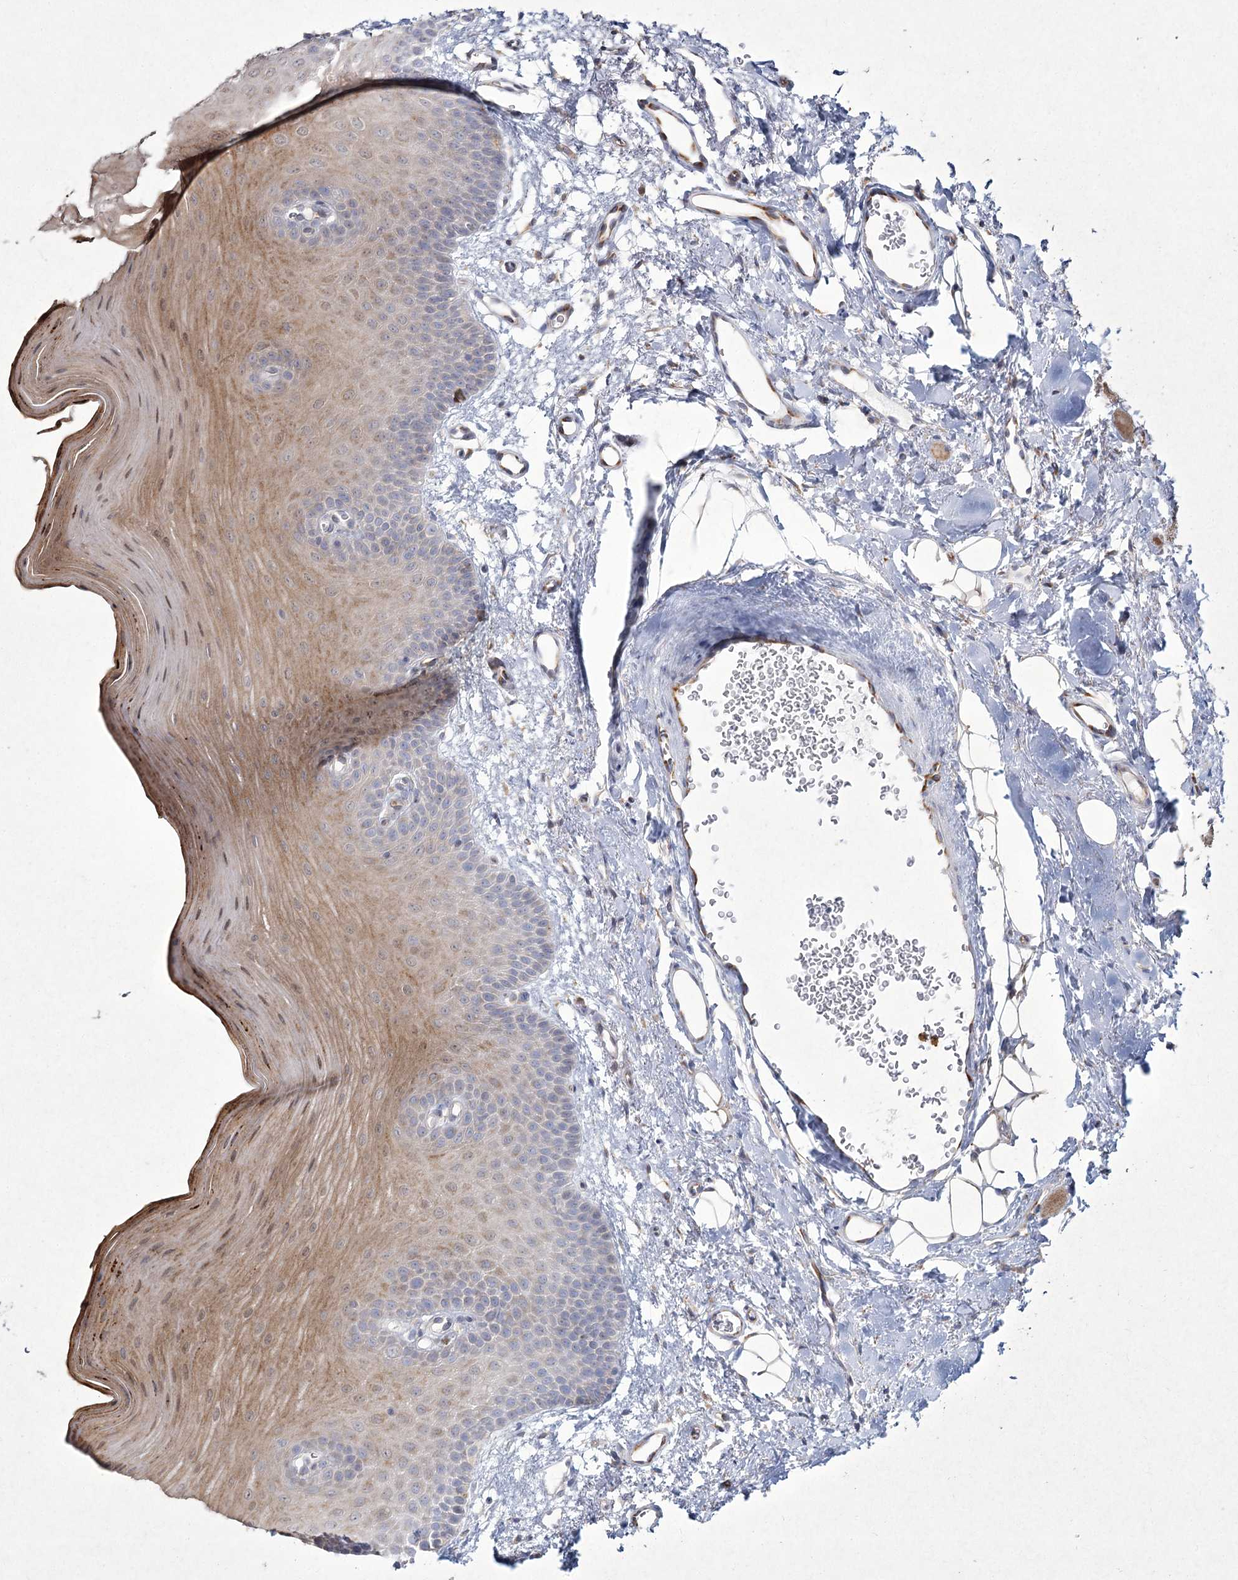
{"staining": {"intensity": "moderate", "quantity": "25%-75%", "location": "cytoplasmic/membranous"}, "tissue": "oral mucosa", "cell_type": "Squamous epithelial cells", "image_type": "normal", "snomed": [{"axis": "morphology", "description": "Normal tissue, NOS"}, {"axis": "topography", "description": "Oral tissue"}], "caption": "Brown immunohistochemical staining in benign oral mucosa demonstrates moderate cytoplasmic/membranous positivity in approximately 25%-75% of squamous epithelial cells. Immunohistochemistry stains the protein of interest in brown and the nuclei are stained blue.", "gene": "NIPAL4", "patient": {"sex": "male", "age": 68}}